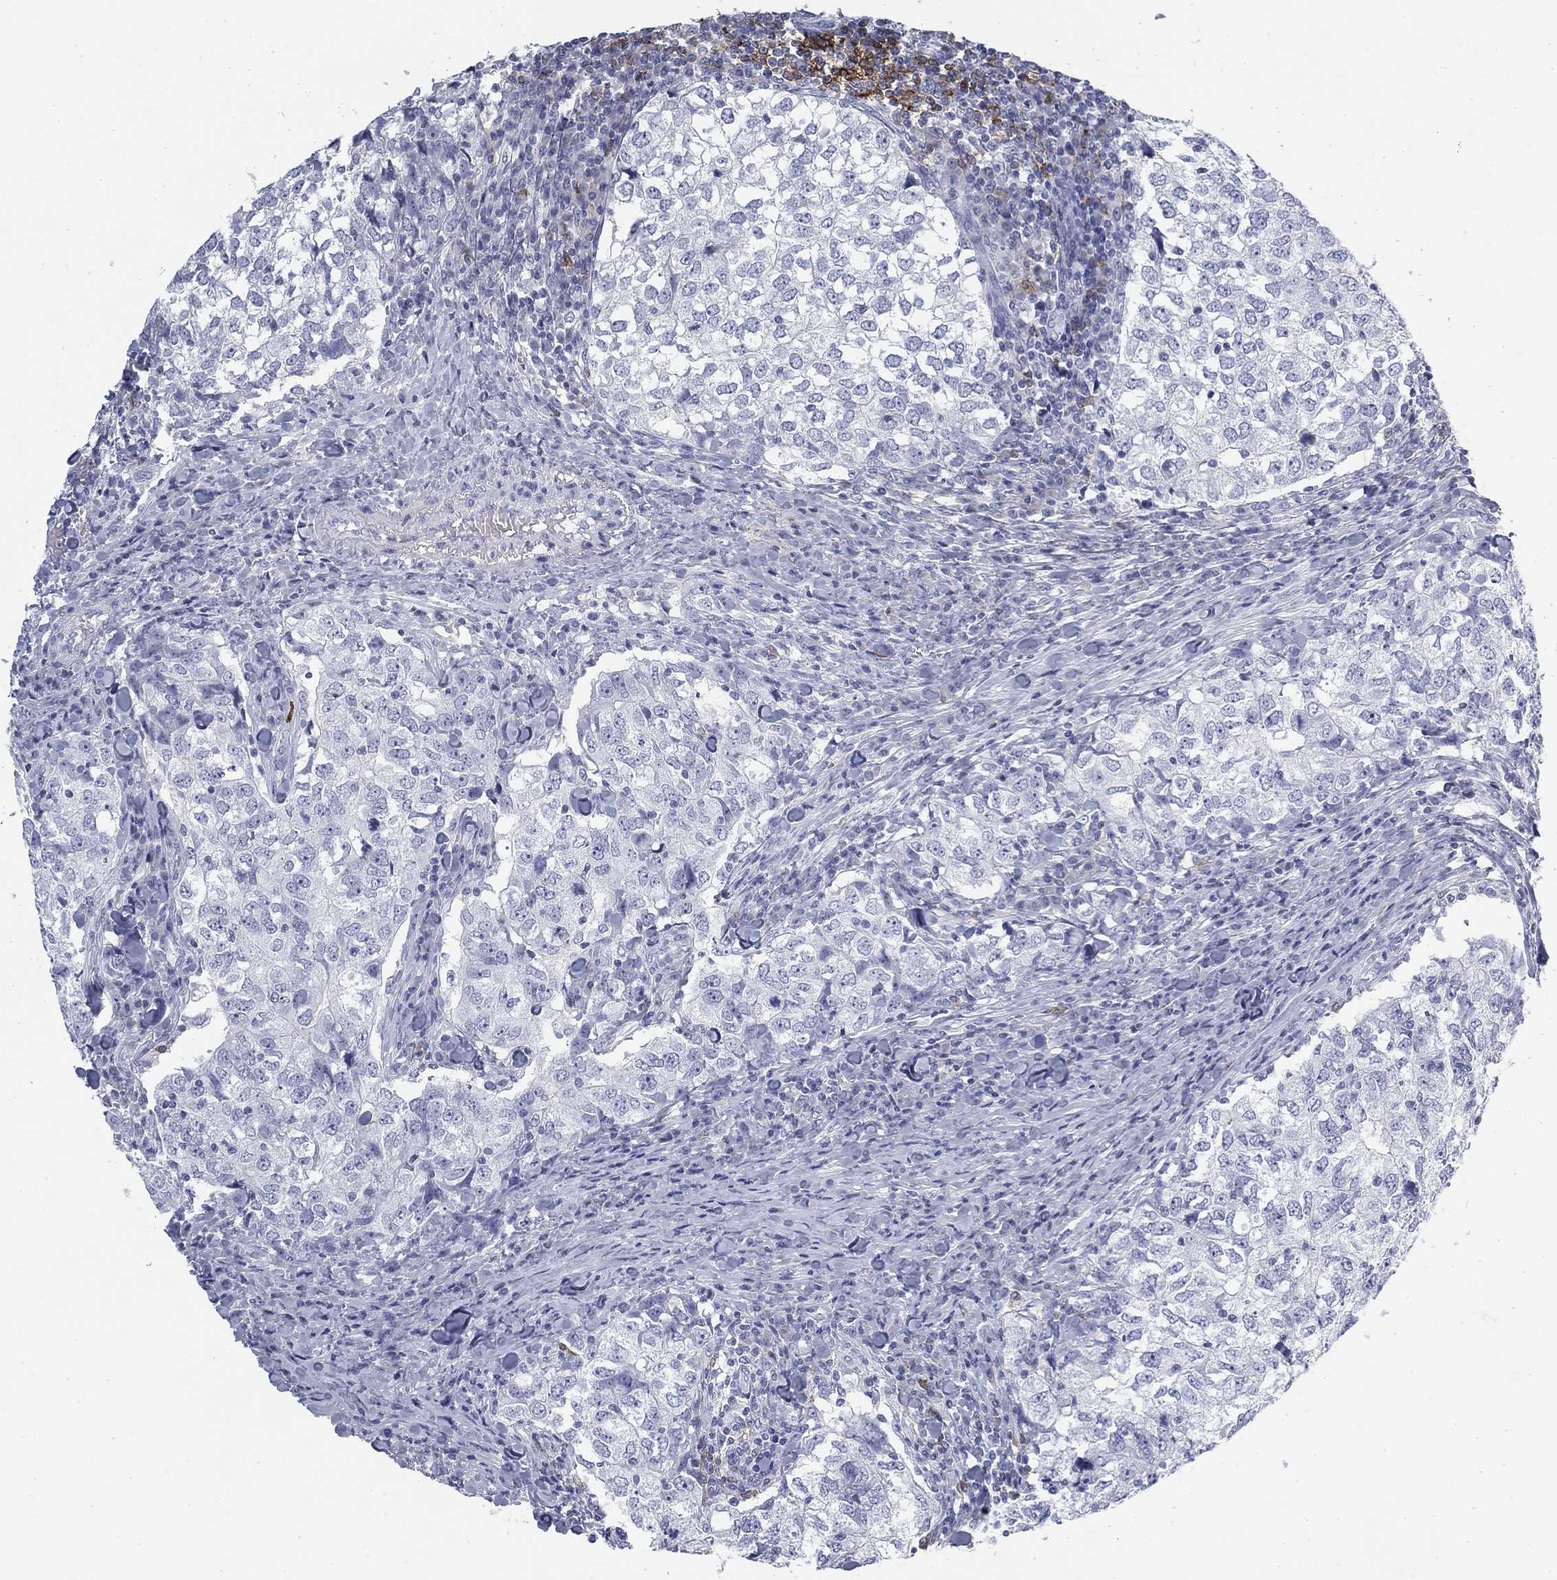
{"staining": {"intensity": "negative", "quantity": "none", "location": "none"}, "tissue": "breast cancer", "cell_type": "Tumor cells", "image_type": "cancer", "snomed": [{"axis": "morphology", "description": "Duct carcinoma"}, {"axis": "topography", "description": "Breast"}], "caption": "This is a image of immunohistochemistry (IHC) staining of infiltrating ductal carcinoma (breast), which shows no expression in tumor cells.", "gene": "CD79B", "patient": {"sex": "female", "age": 30}}